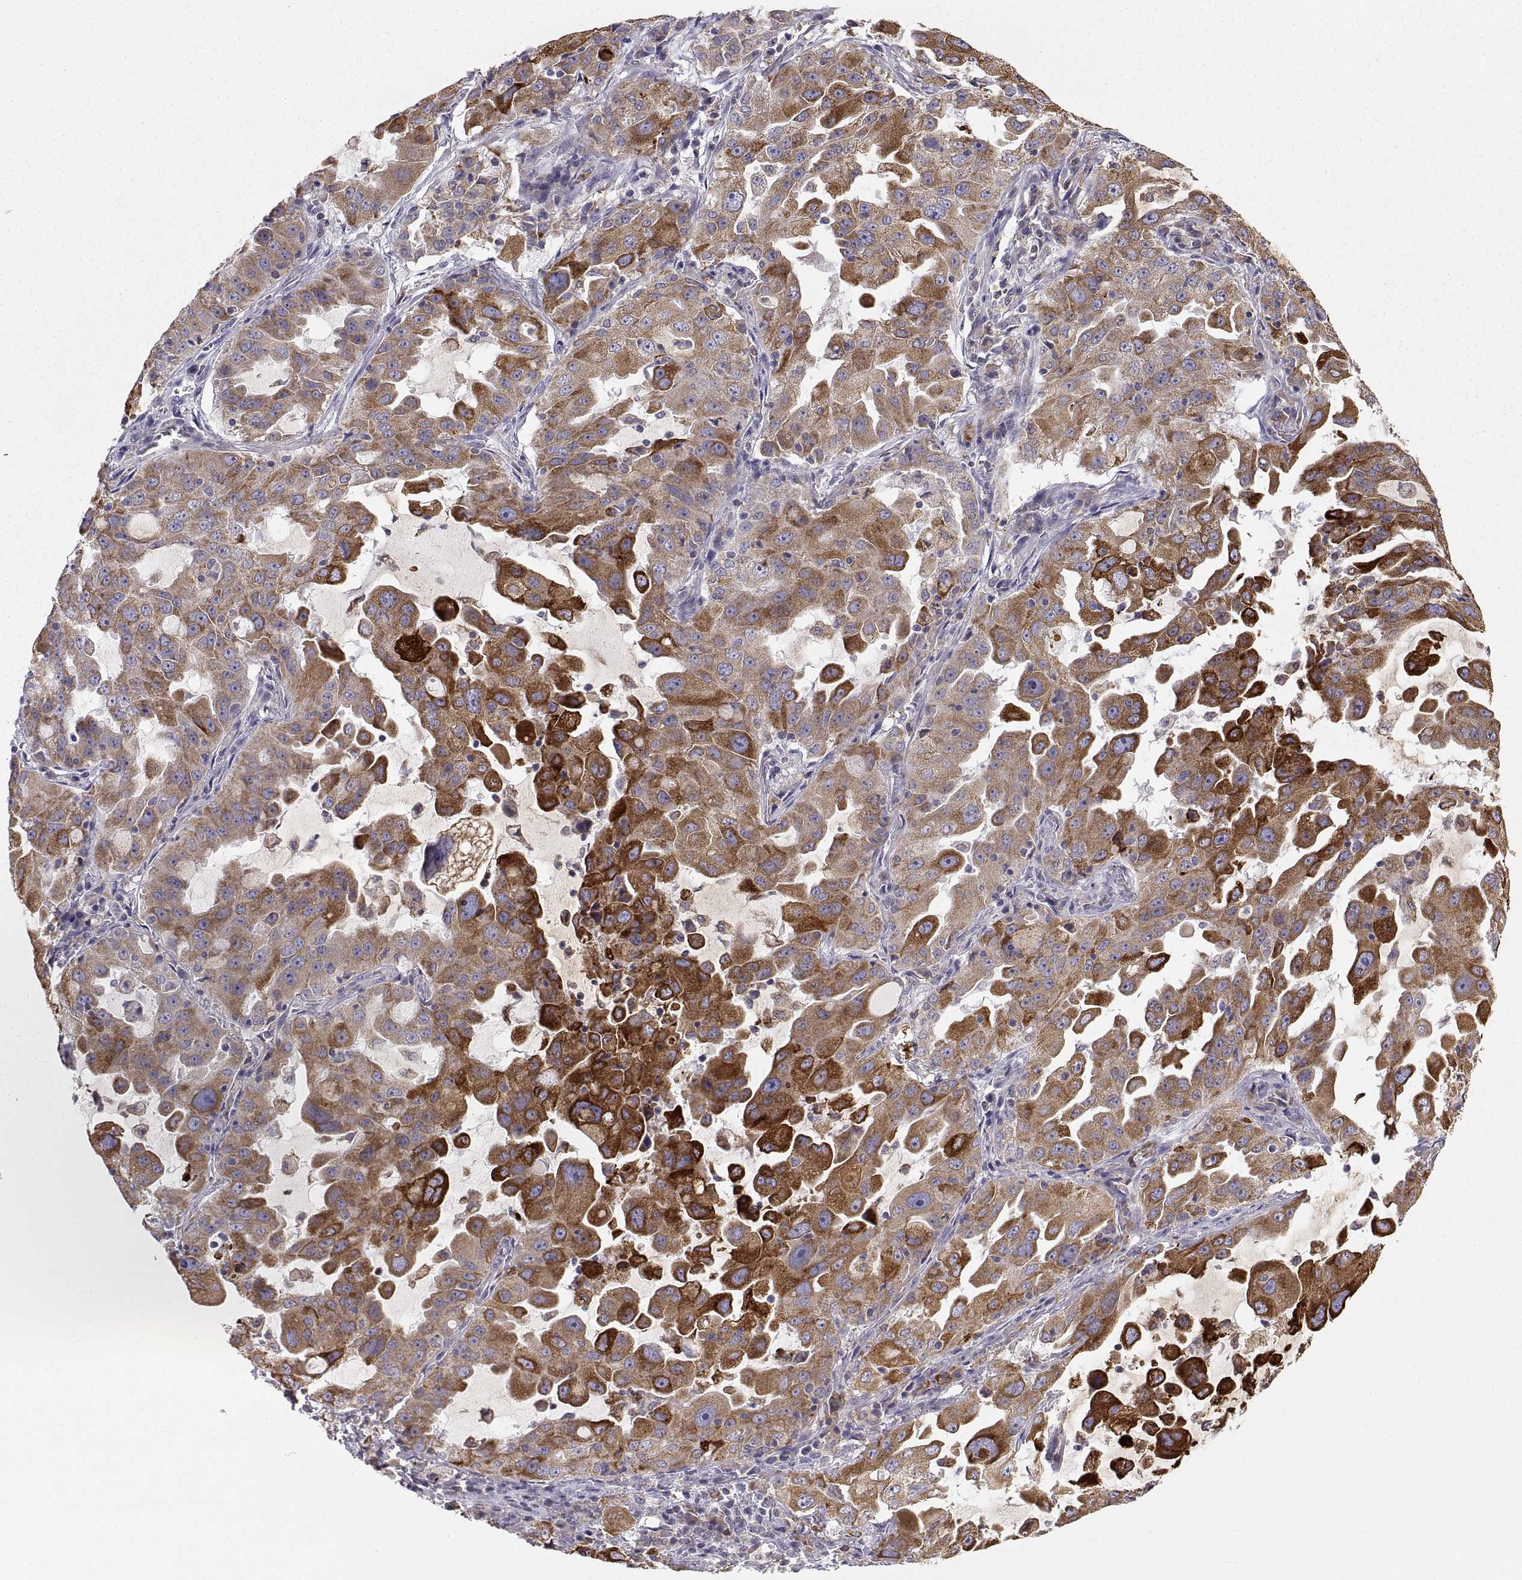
{"staining": {"intensity": "strong", "quantity": "<25%", "location": "cytoplasmic/membranous"}, "tissue": "lung cancer", "cell_type": "Tumor cells", "image_type": "cancer", "snomed": [{"axis": "morphology", "description": "Adenocarcinoma, NOS"}, {"axis": "topography", "description": "Lung"}], "caption": "The photomicrograph exhibits a brown stain indicating the presence of a protein in the cytoplasmic/membranous of tumor cells in lung adenocarcinoma.", "gene": "ERO1A", "patient": {"sex": "female", "age": 61}}